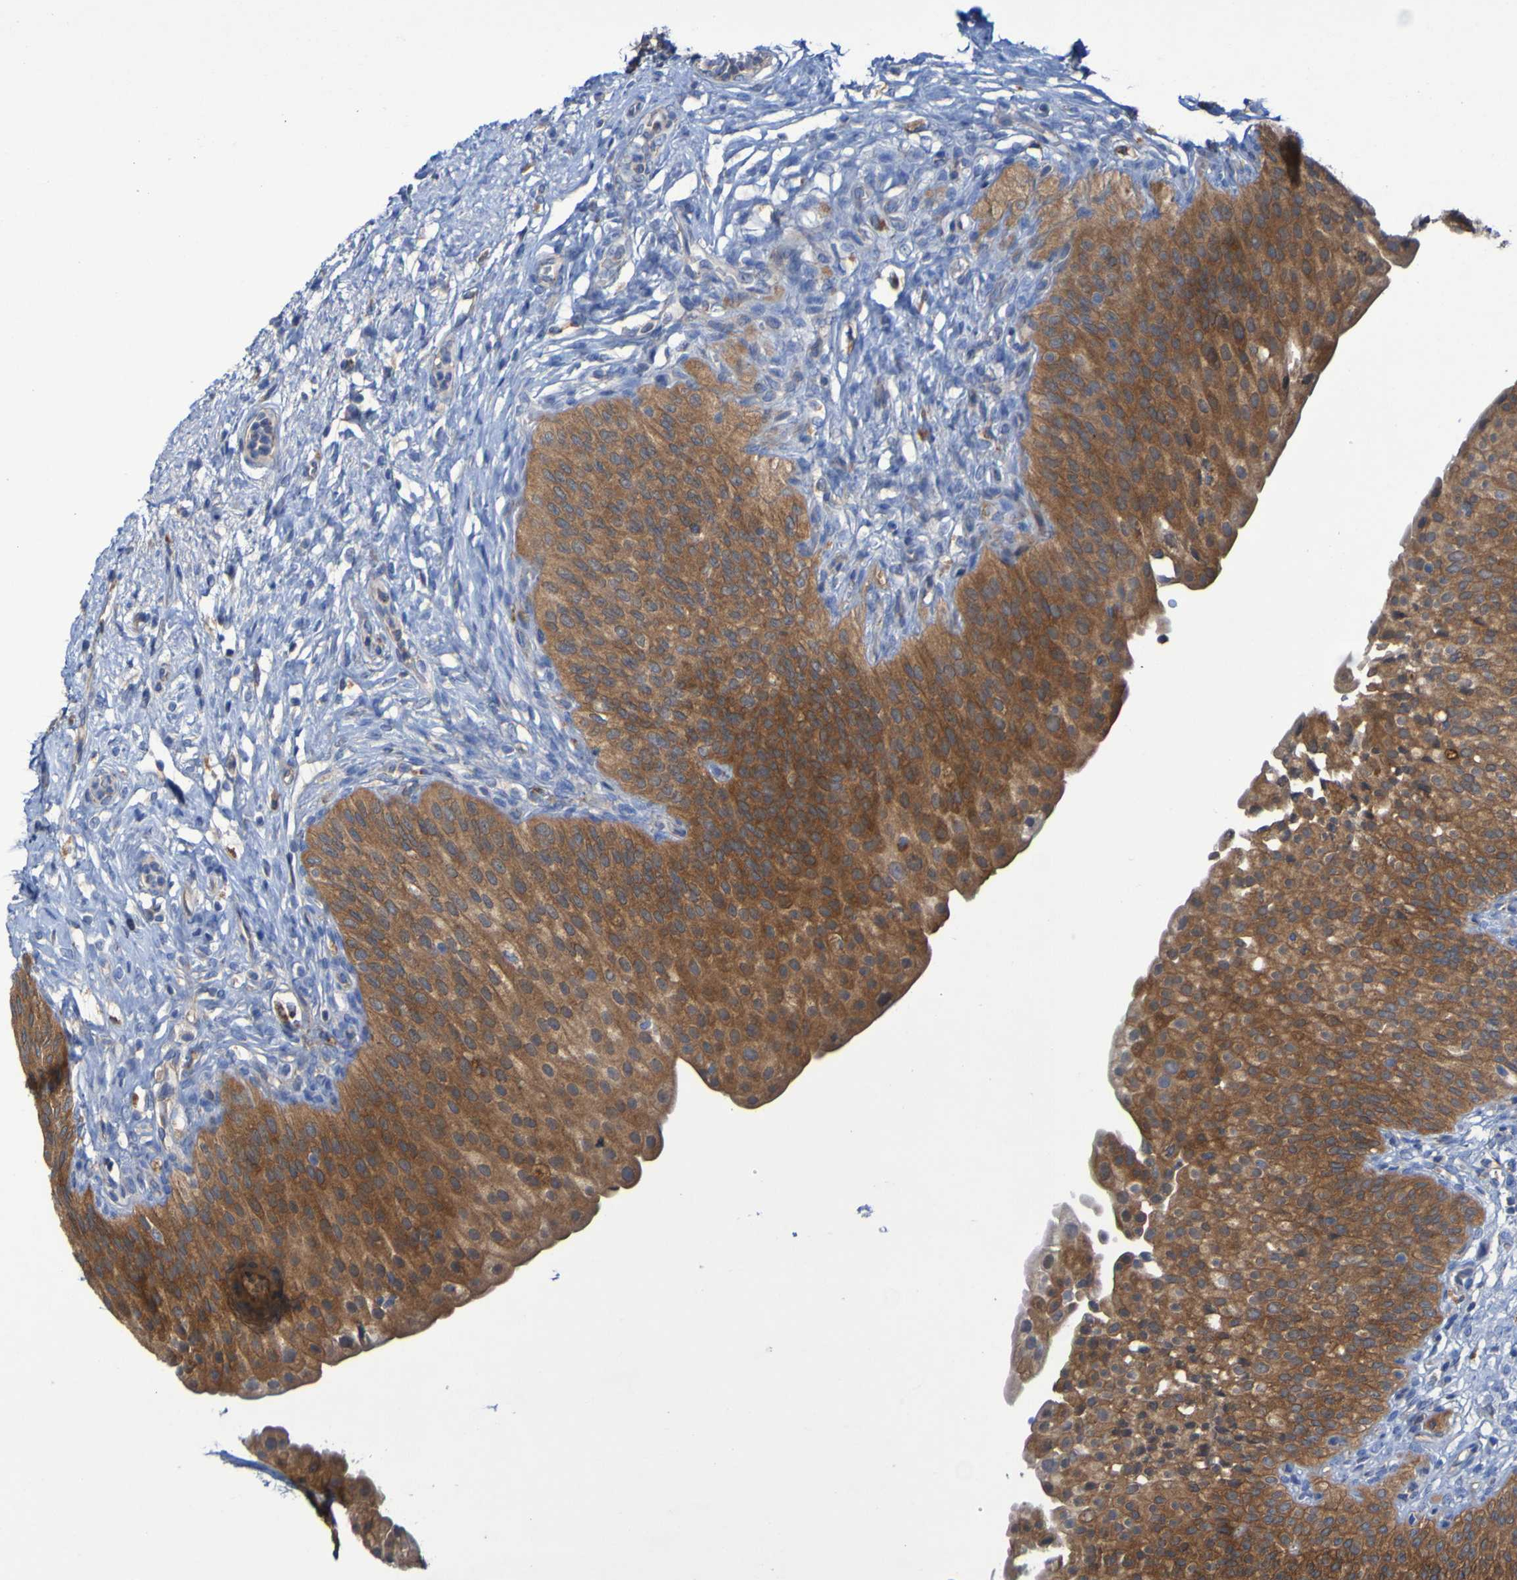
{"staining": {"intensity": "strong", "quantity": ">75%", "location": "cytoplasmic/membranous"}, "tissue": "urinary bladder", "cell_type": "Urothelial cells", "image_type": "normal", "snomed": [{"axis": "morphology", "description": "Normal tissue, NOS"}, {"axis": "topography", "description": "Urinary bladder"}], "caption": "Immunohistochemical staining of unremarkable urinary bladder demonstrates strong cytoplasmic/membranous protein expression in about >75% of urothelial cells.", "gene": "ARHGEF16", "patient": {"sex": "male", "age": 46}}